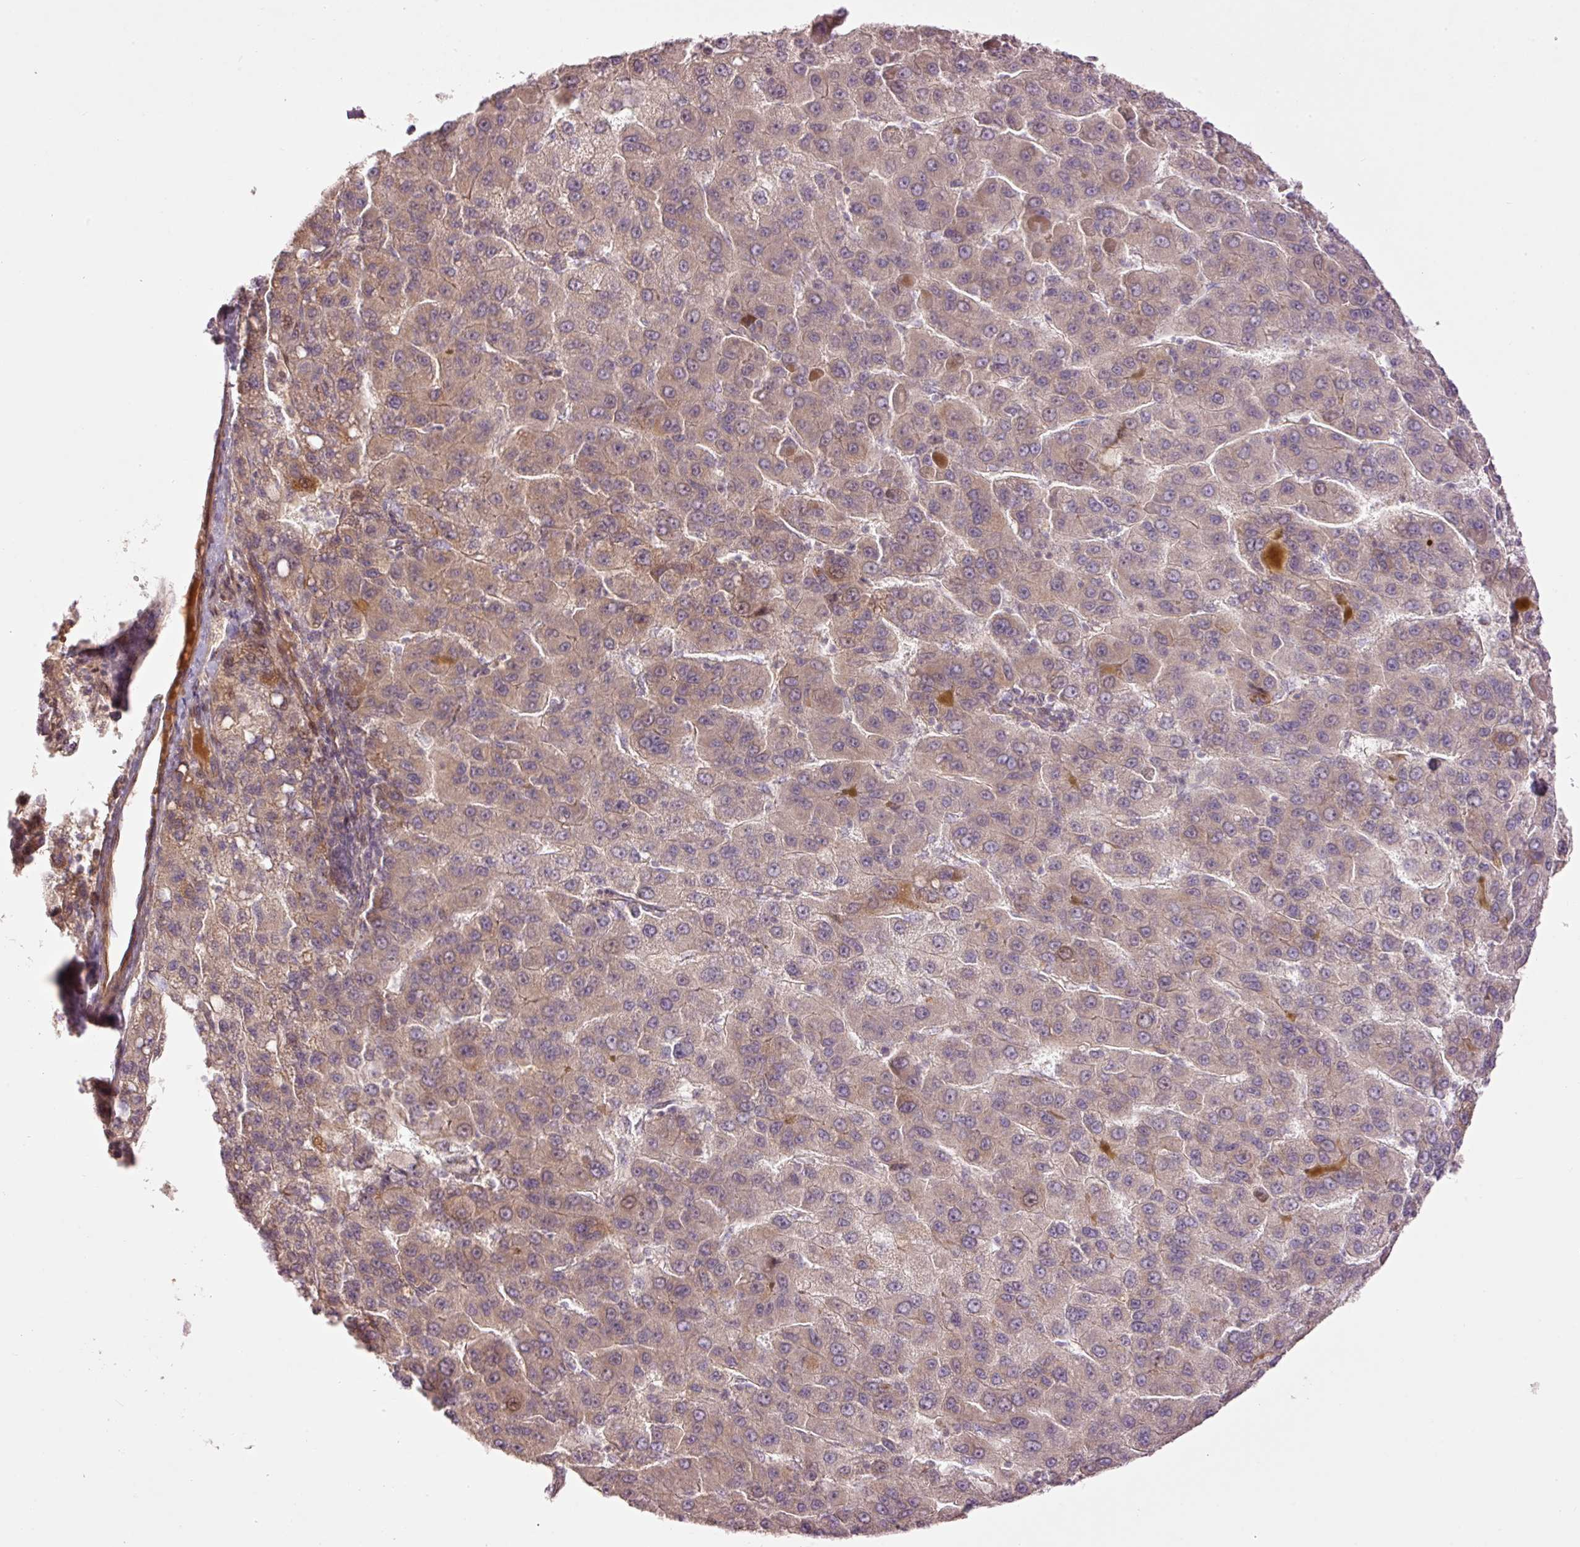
{"staining": {"intensity": "moderate", "quantity": "<25%", "location": "cytoplasmic/membranous,nuclear"}, "tissue": "liver cancer", "cell_type": "Tumor cells", "image_type": "cancer", "snomed": [{"axis": "morphology", "description": "Carcinoma, Hepatocellular, NOS"}, {"axis": "topography", "description": "Liver"}], "caption": "Protein analysis of hepatocellular carcinoma (liver) tissue demonstrates moderate cytoplasmic/membranous and nuclear expression in approximately <25% of tumor cells. (DAB = brown stain, brightfield microscopy at high magnification).", "gene": "SLC29A3", "patient": {"sex": "female", "age": 82}}